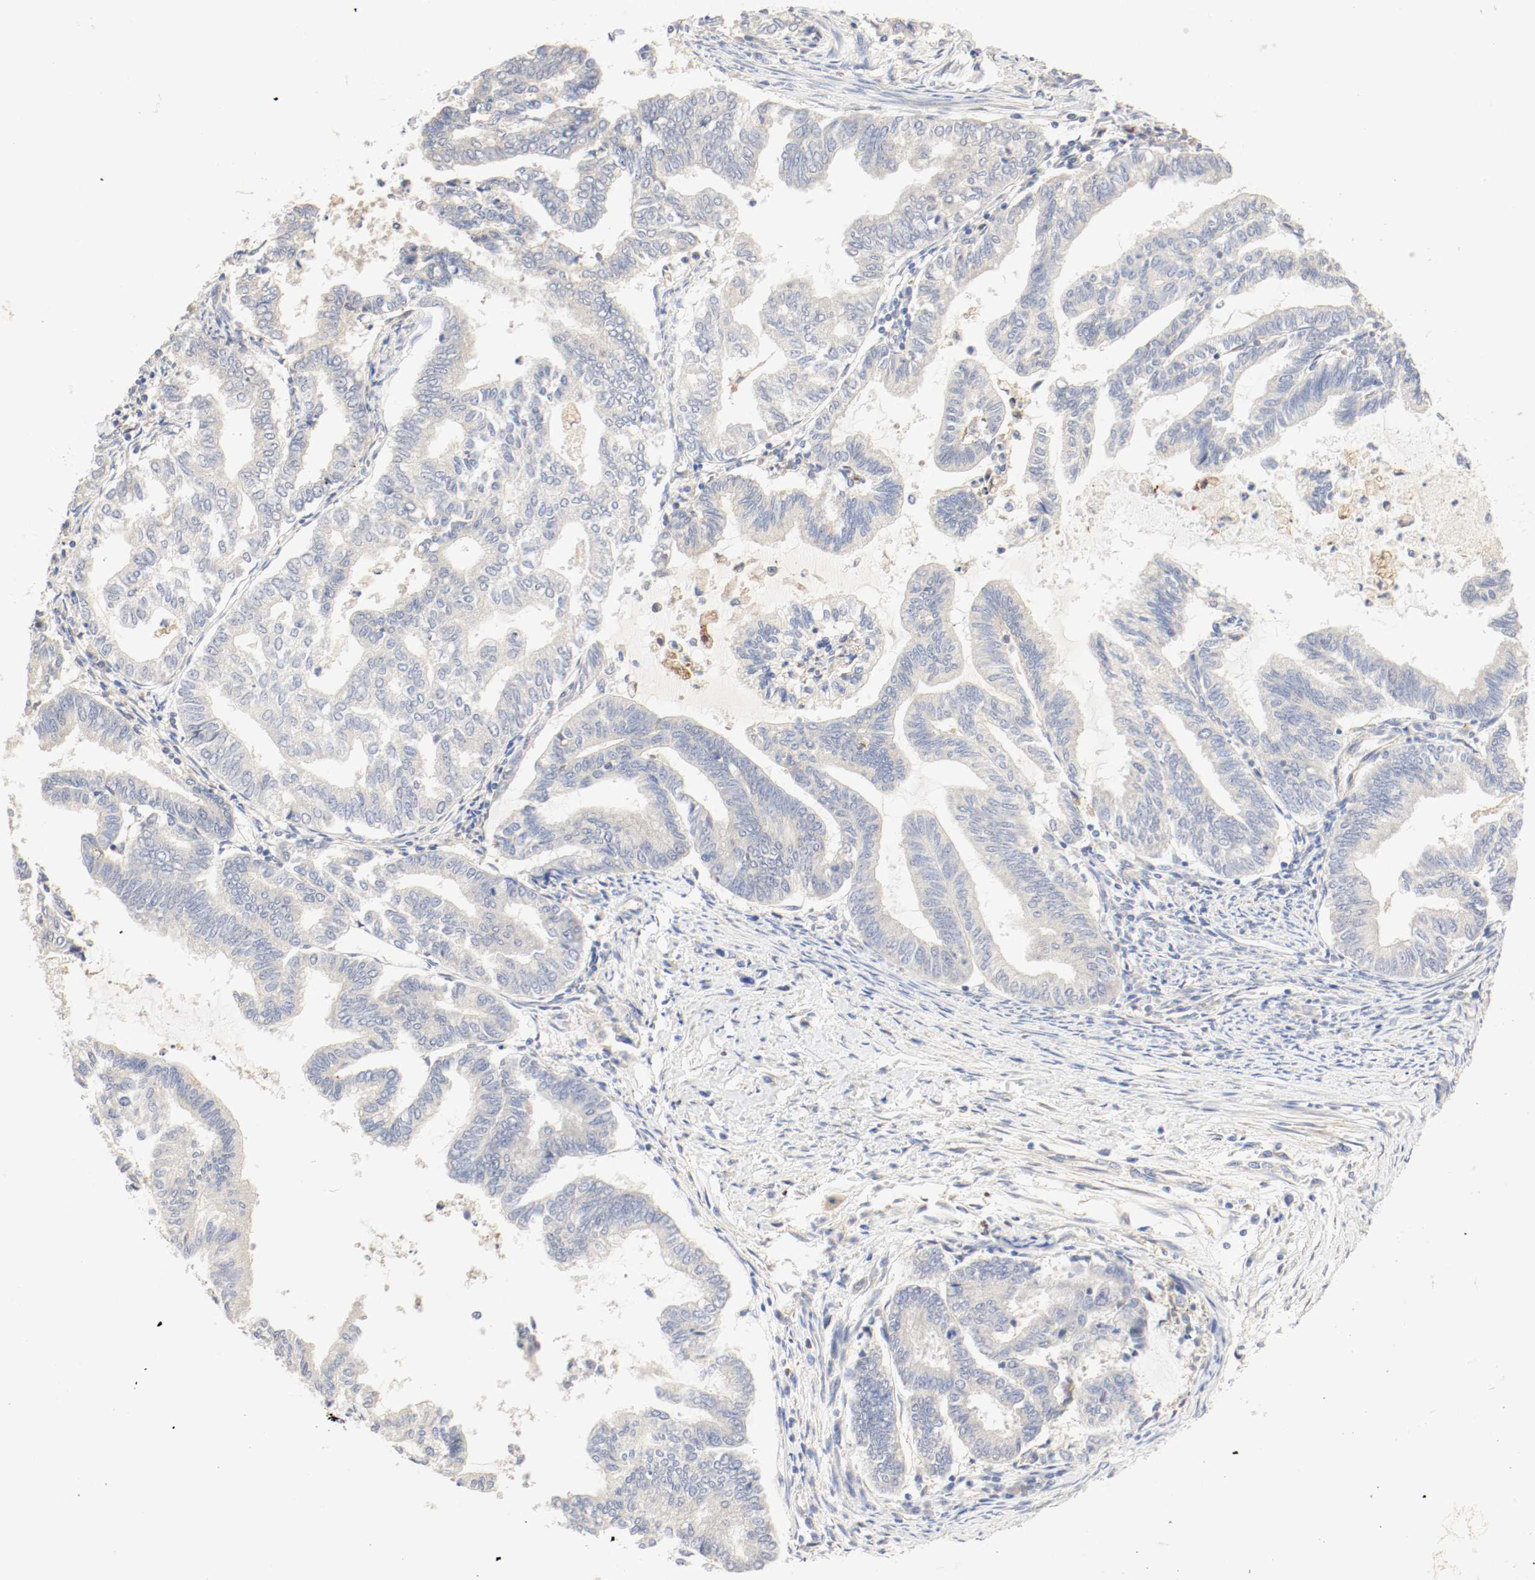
{"staining": {"intensity": "weak", "quantity": "<25%", "location": "cytoplasmic/membranous"}, "tissue": "endometrial cancer", "cell_type": "Tumor cells", "image_type": "cancer", "snomed": [{"axis": "morphology", "description": "Adenocarcinoma, NOS"}, {"axis": "topography", "description": "Endometrium"}], "caption": "Endometrial cancer (adenocarcinoma) stained for a protein using immunohistochemistry (IHC) demonstrates no staining tumor cells.", "gene": "GIT1", "patient": {"sex": "female", "age": 79}}